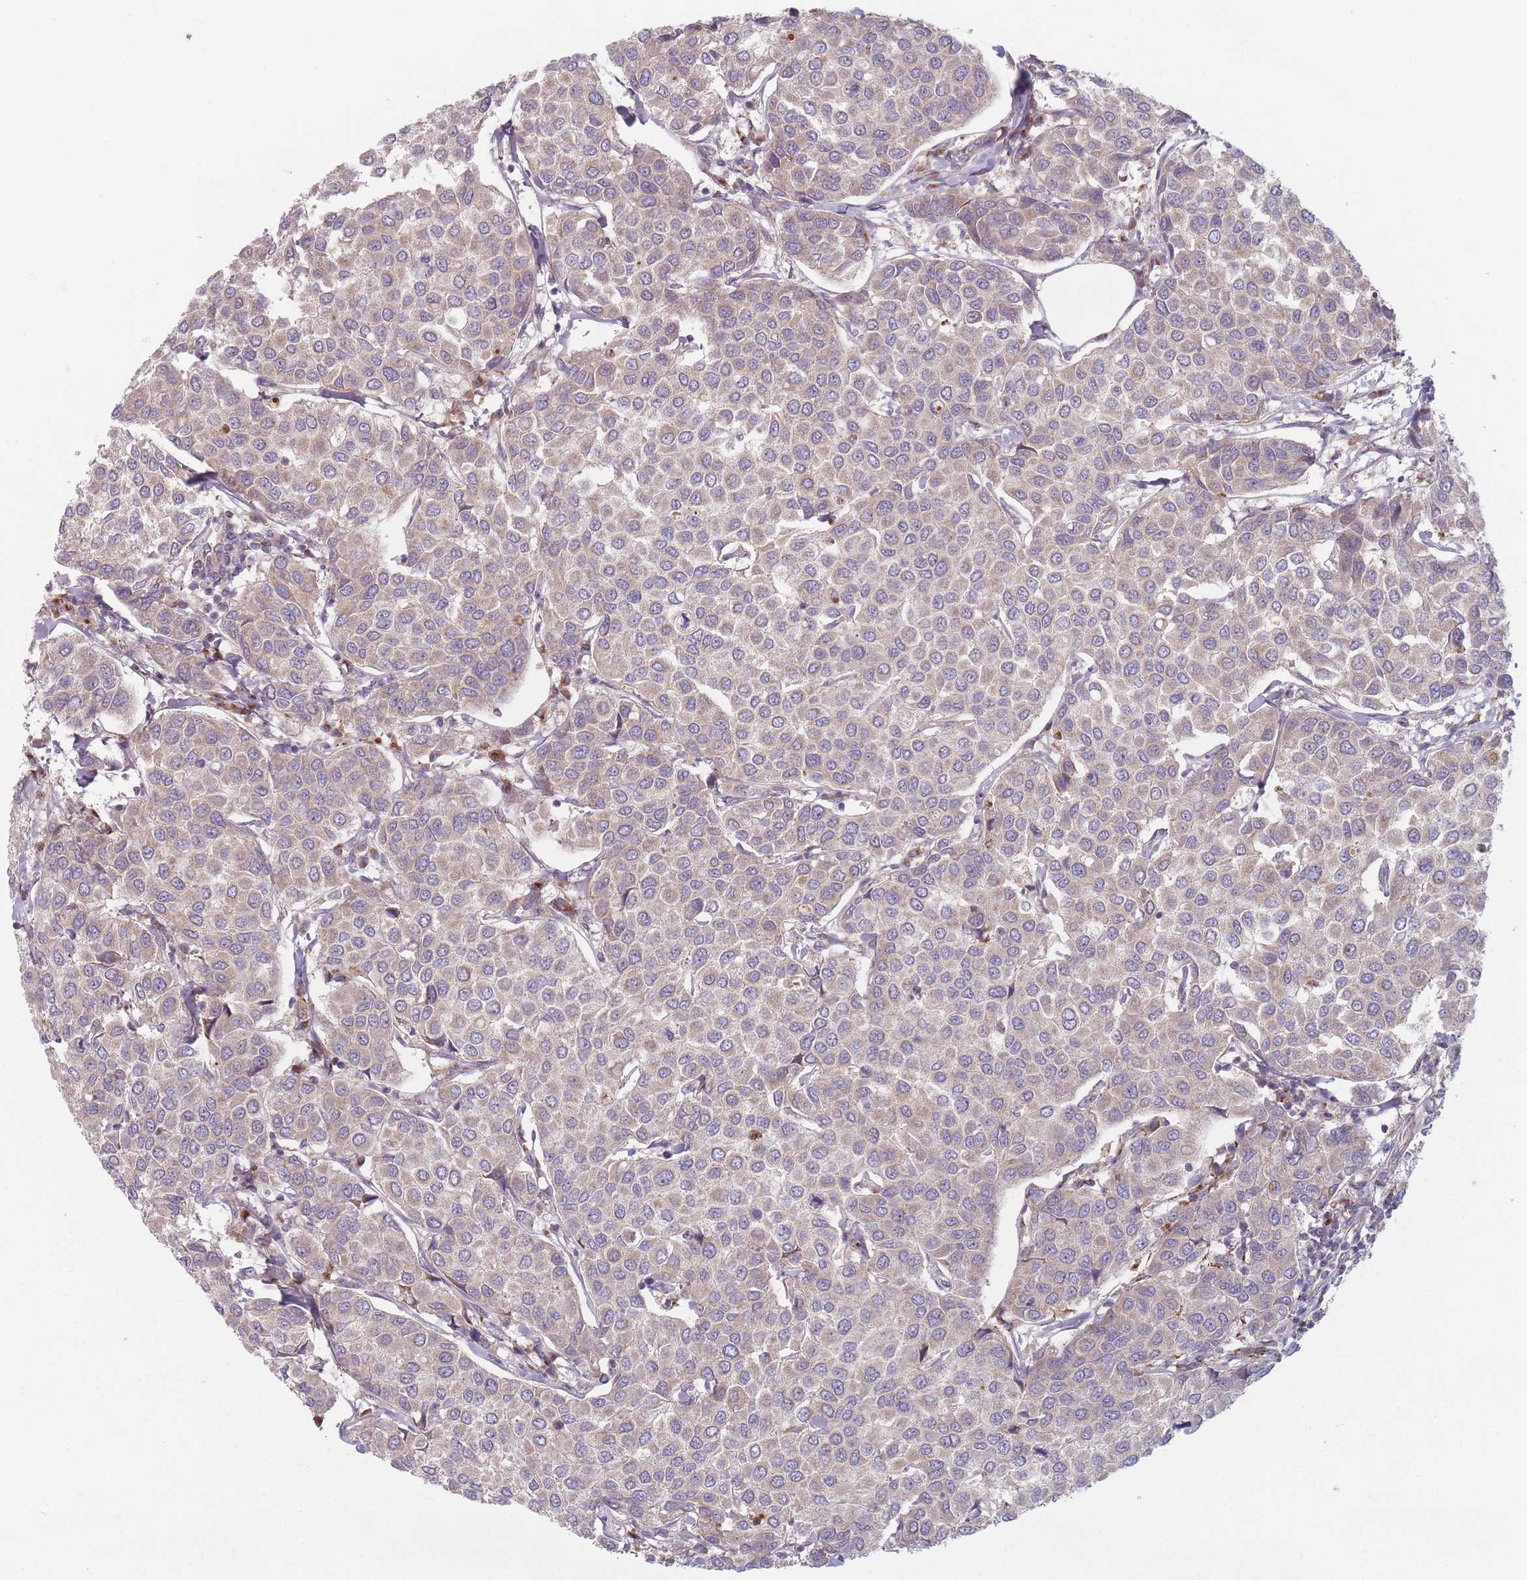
{"staining": {"intensity": "weak", "quantity": "<25%", "location": "cytoplasmic/membranous"}, "tissue": "breast cancer", "cell_type": "Tumor cells", "image_type": "cancer", "snomed": [{"axis": "morphology", "description": "Duct carcinoma"}, {"axis": "topography", "description": "Breast"}], "caption": "An immunohistochemistry (IHC) image of intraductal carcinoma (breast) is shown. There is no staining in tumor cells of intraductal carcinoma (breast).", "gene": "OR10Q1", "patient": {"sex": "female", "age": 55}}